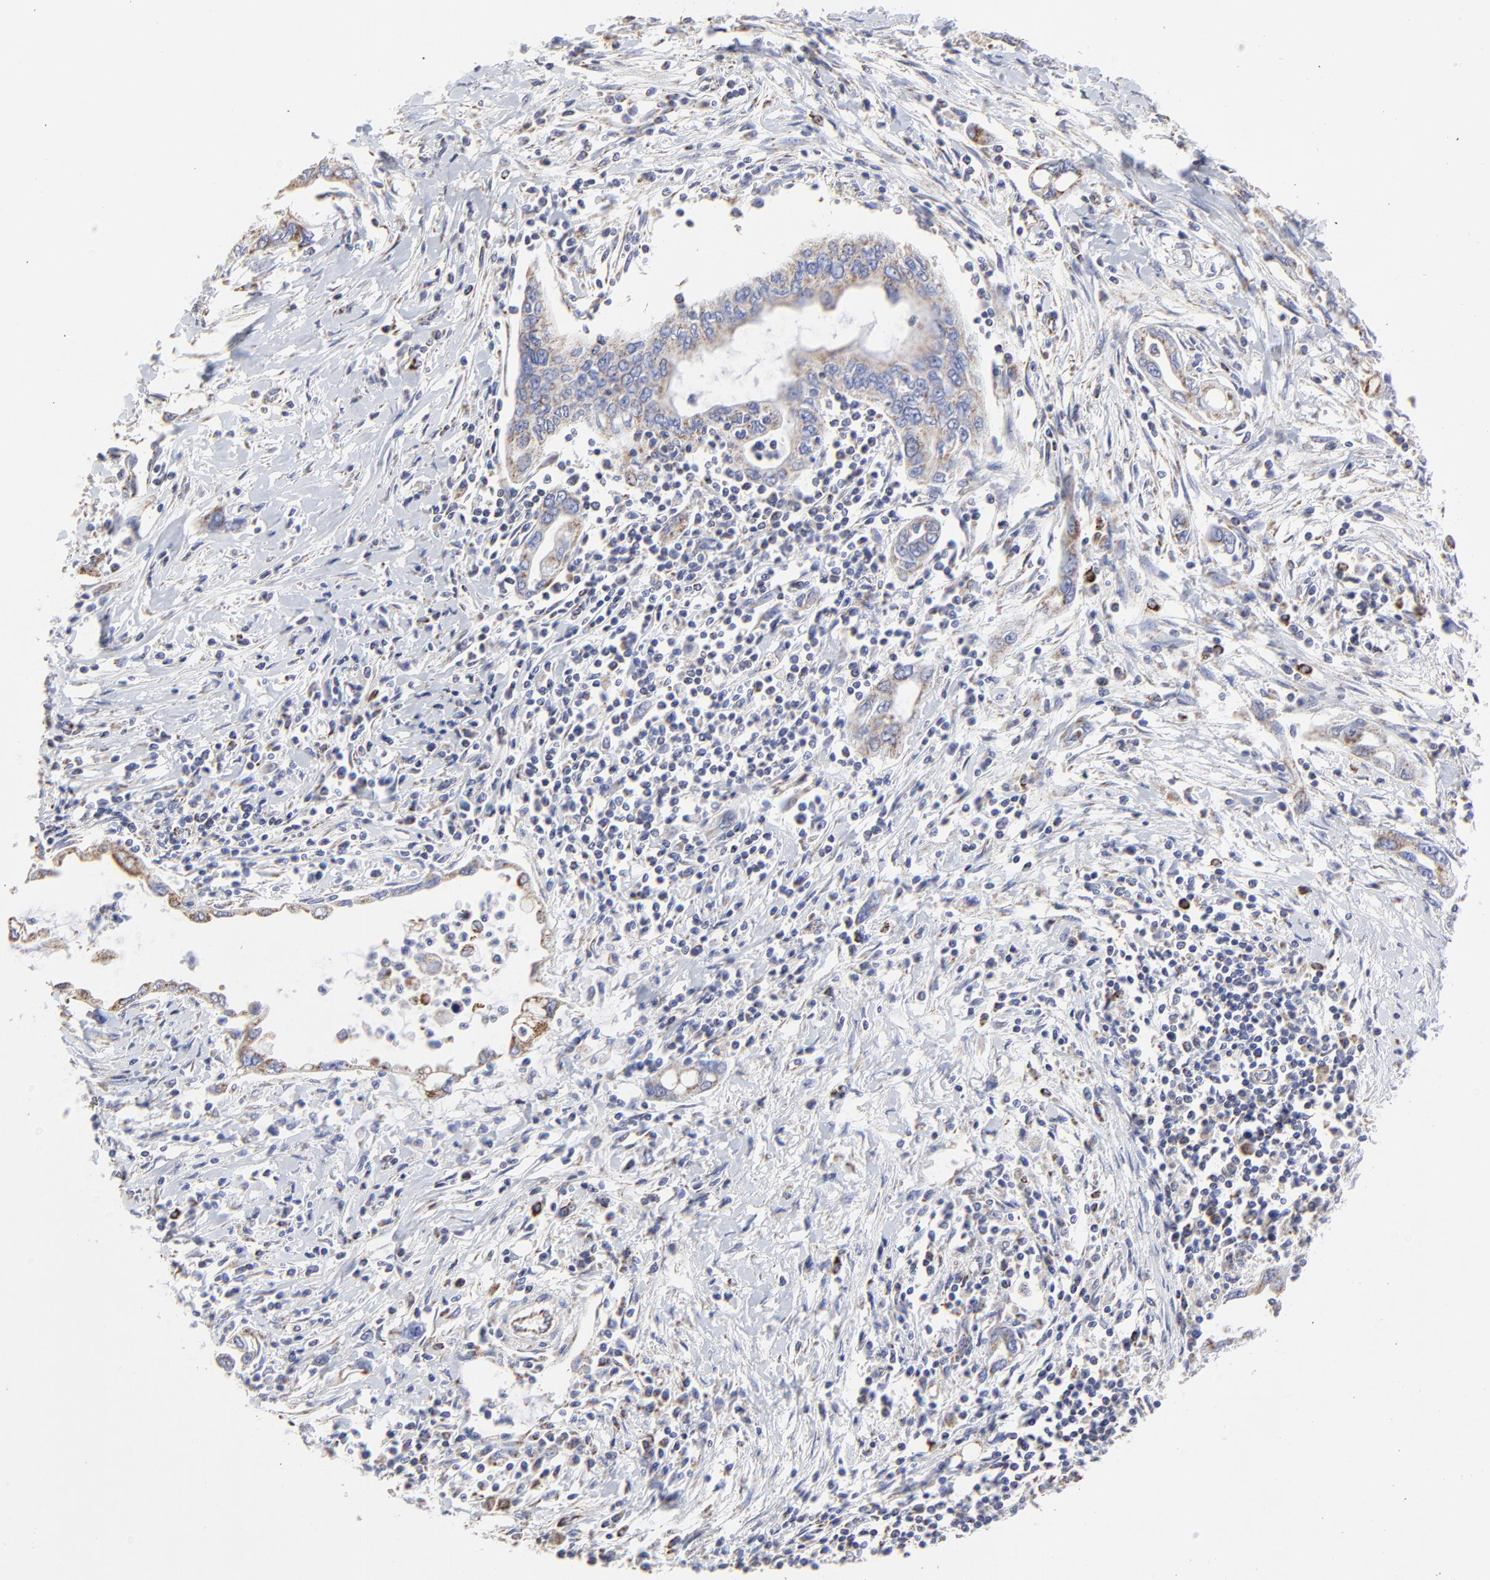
{"staining": {"intensity": "weak", "quantity": ">75%", "location": "cytoplasmic/membranous"}, "tissue": "pancreatic cancer", "cell_type": "Tumor cells", "image_type": "cancer", "snomed": [{"axis": "morphology", "description": "Adenocarcinoma, NOS"}, {"axis": "topography", "description": "Pancreas"}], "caption": "Immunohistochemical staining of pancreatic cancer (adenocarcinoma) shows low levels of weak cytoplasmic/membranous protein expression in approximately >75% of tumor cells.", "gene": "PINK1", "patient": {"sex": "female", "age": 57}}